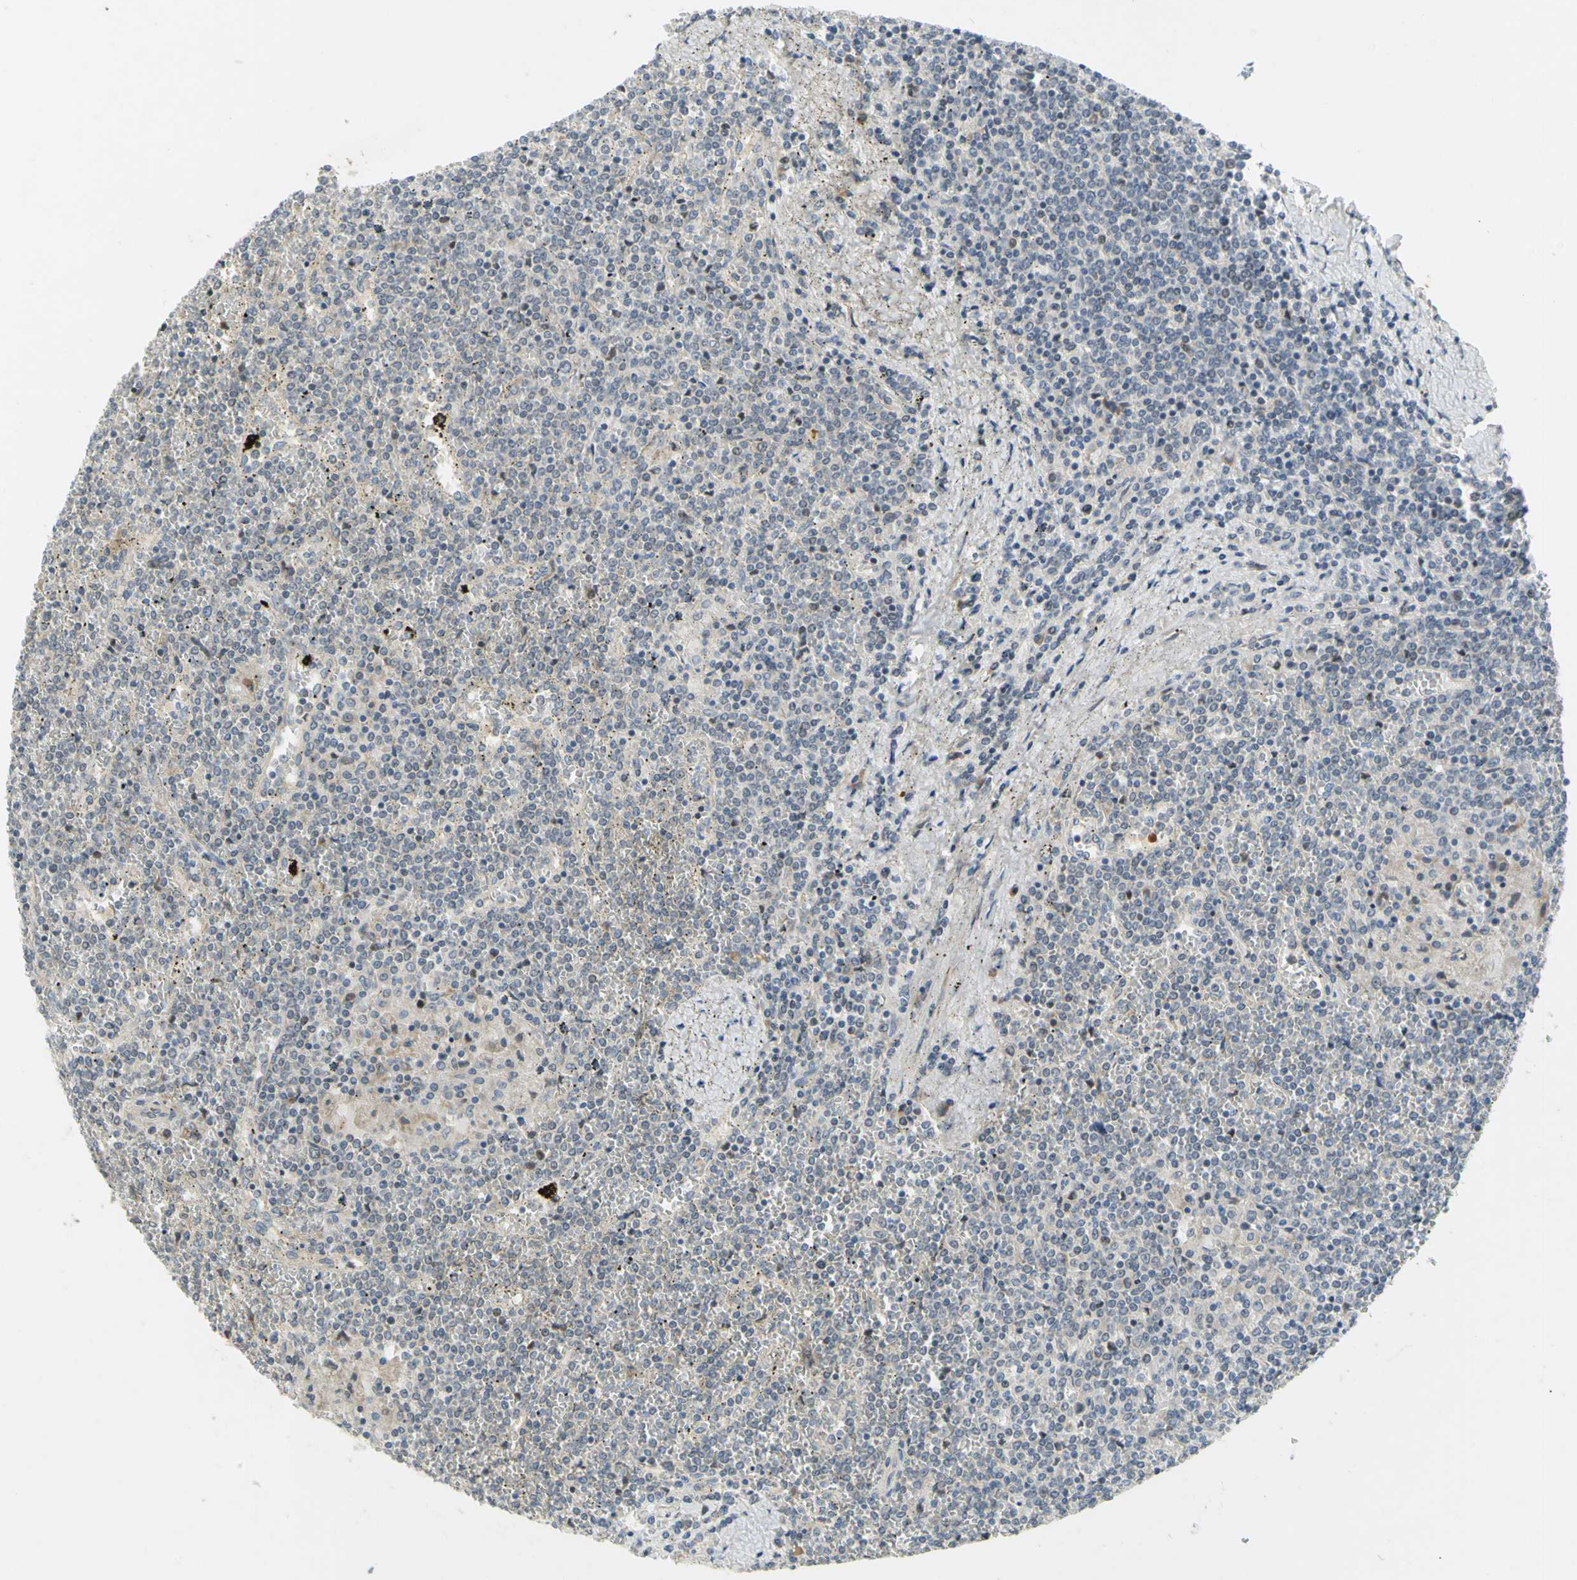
{"staining": {"intensity": "weak", "quantity": ">75%", "location": "cytoplasmic/membranous"}, "tissue": "lymphoma", "cell_type": "Tumor cells", "image_type": "cancer", "snomed": [{"axis": "morphology", "description": "Malignant lymphoma, non-Hodgkin's type, Low grade"}, {"axis": "topography", "description": "Spleen"}], "caption": "DAB (3,3'-diaminobenzidine) immunohistochemical staining of human lymphoma shows weak cytoplasmic/membranous protein staining in approximately >75% of tumor cells.", "gene": "CCNB2", "patient": {"sex": "female", "age": 19}}